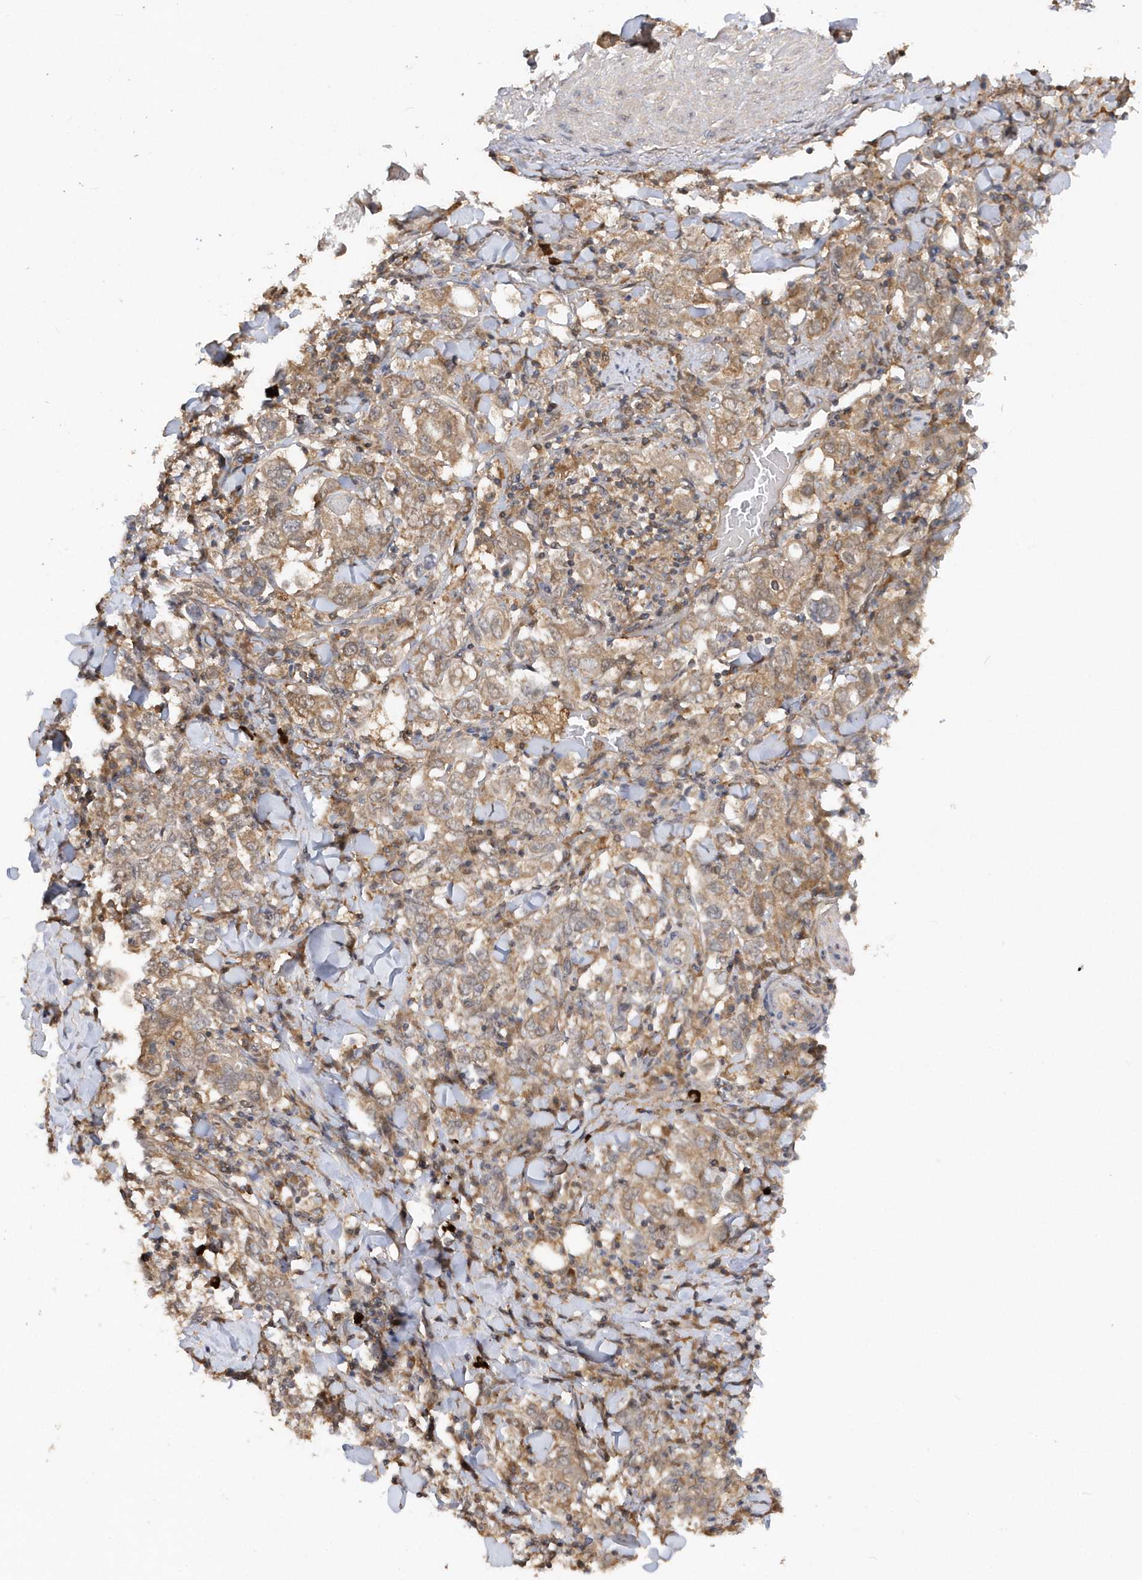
{"staining": {"intensity": "moderate", "quantity": ">75%", "location": "cytoplasmic/membranous"}, "tissue": "stomach cancer", "cell_type": "Tumor cells", "image_type": "cancer", "snomed": [{"axis": "morphology", "description": "Adenocarcinoma, NOS"}, {"axis": "topography", "description": "Stomach, upper"}], "caption": "Brown immunohistochemical staining in human stomach cancer (adenocarcinoma) displays moderate cytoplasmic/membranous expression in about >75% of tumor cells.", "gene": "RPE", "patient": {"sex": "male", "age": 62}}